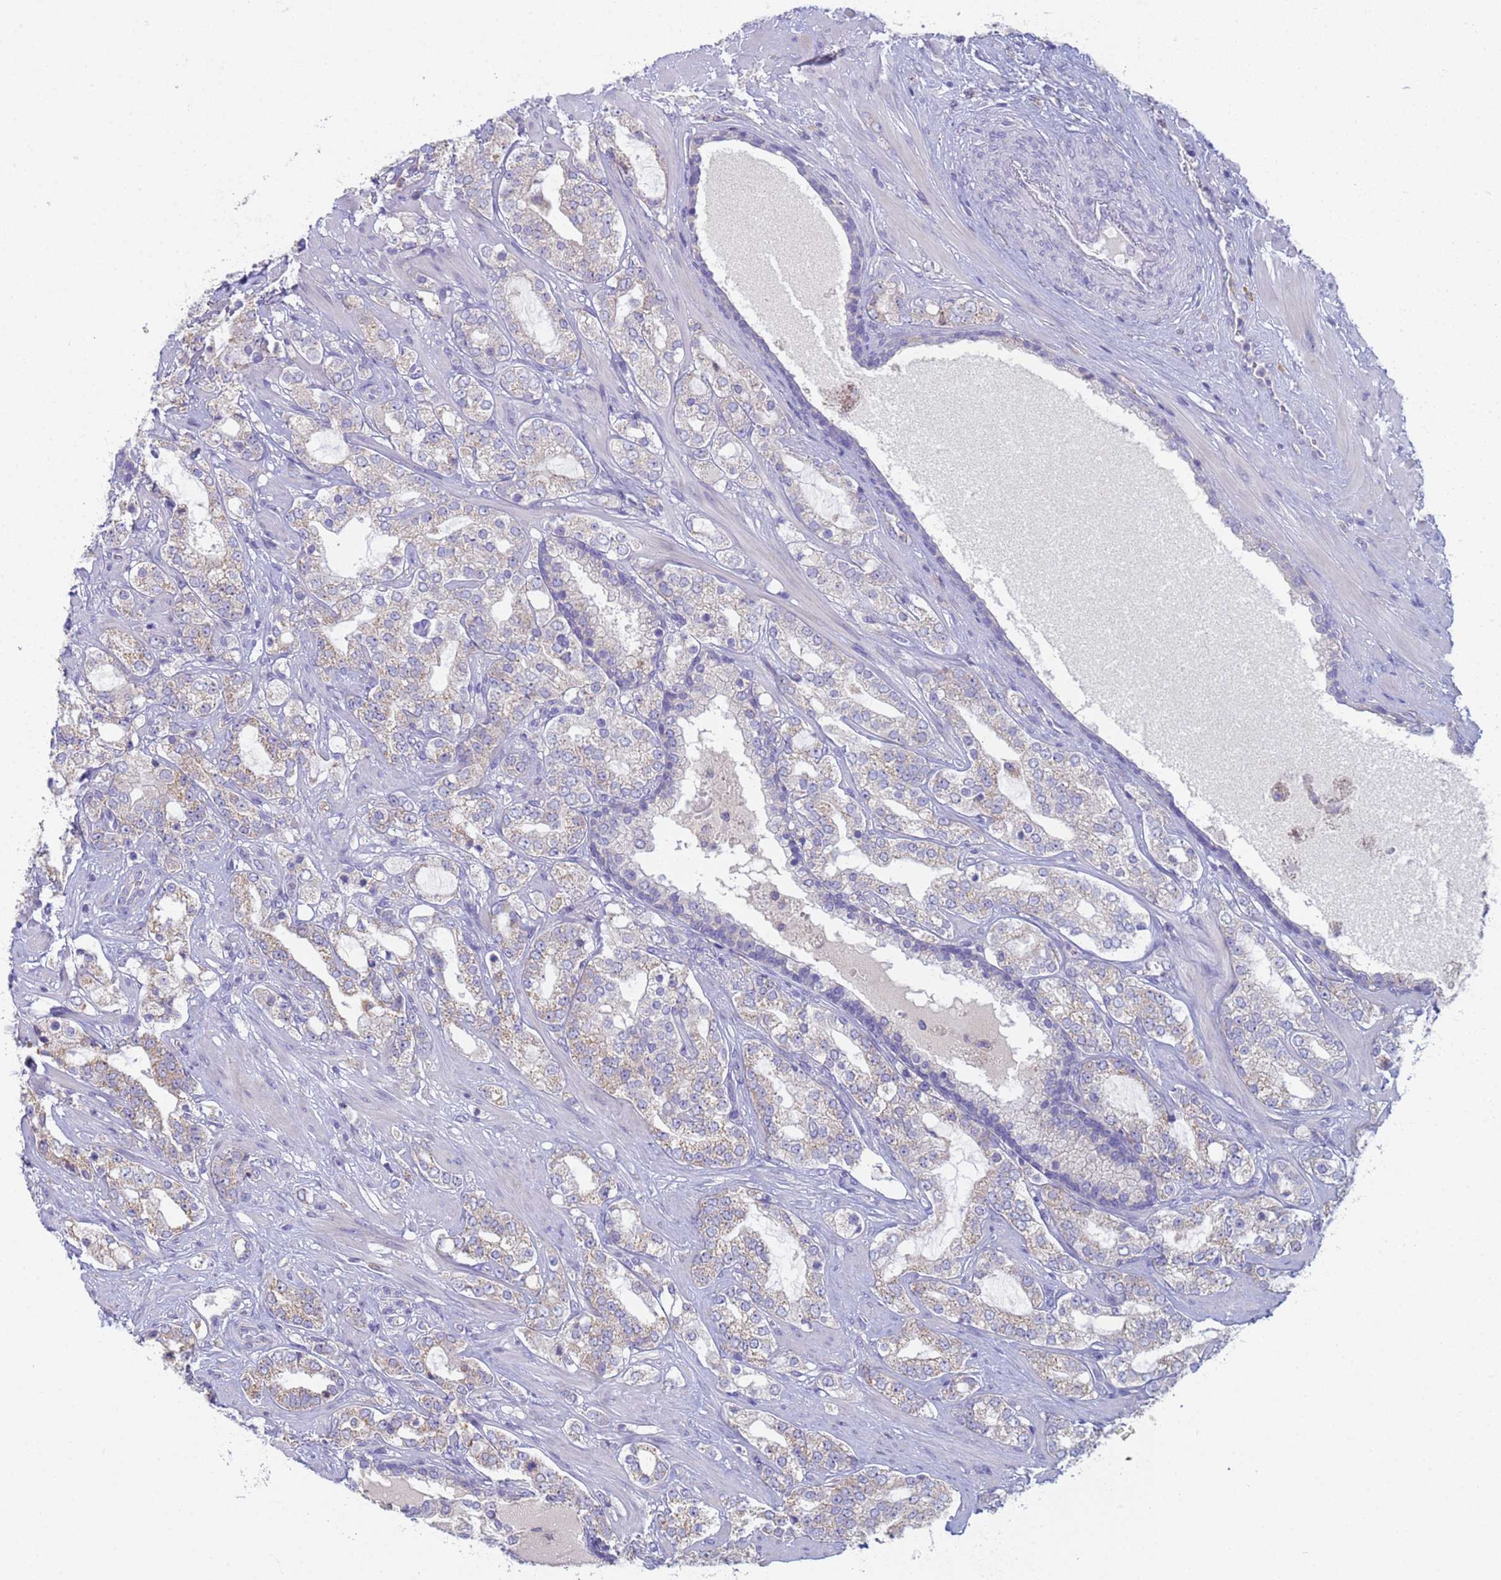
{"staining": {"intensity": "weak", "quantity": "<25%", "location": "cytoplasmic/membranous"}, "tissue": "prostate cancer", "cell_type": "Tumor cells", "image_type": "cancer", "snomed": [{"axis": "morphology", "description": "Adenocarcinoma, High grade"}, {"axis": "topography", "description": "Prostate"}], "caption": "Immunohistochemistry (IHC) micrograph of neoplastic tissue: high-grade adenocarcinoma (prostate) stained with DAB (3,3'-diaminobenzidine) displays no significant protein staining in tumor cells.", "gene": "CR1", "patient": {"sex": "male", "age": 64}}